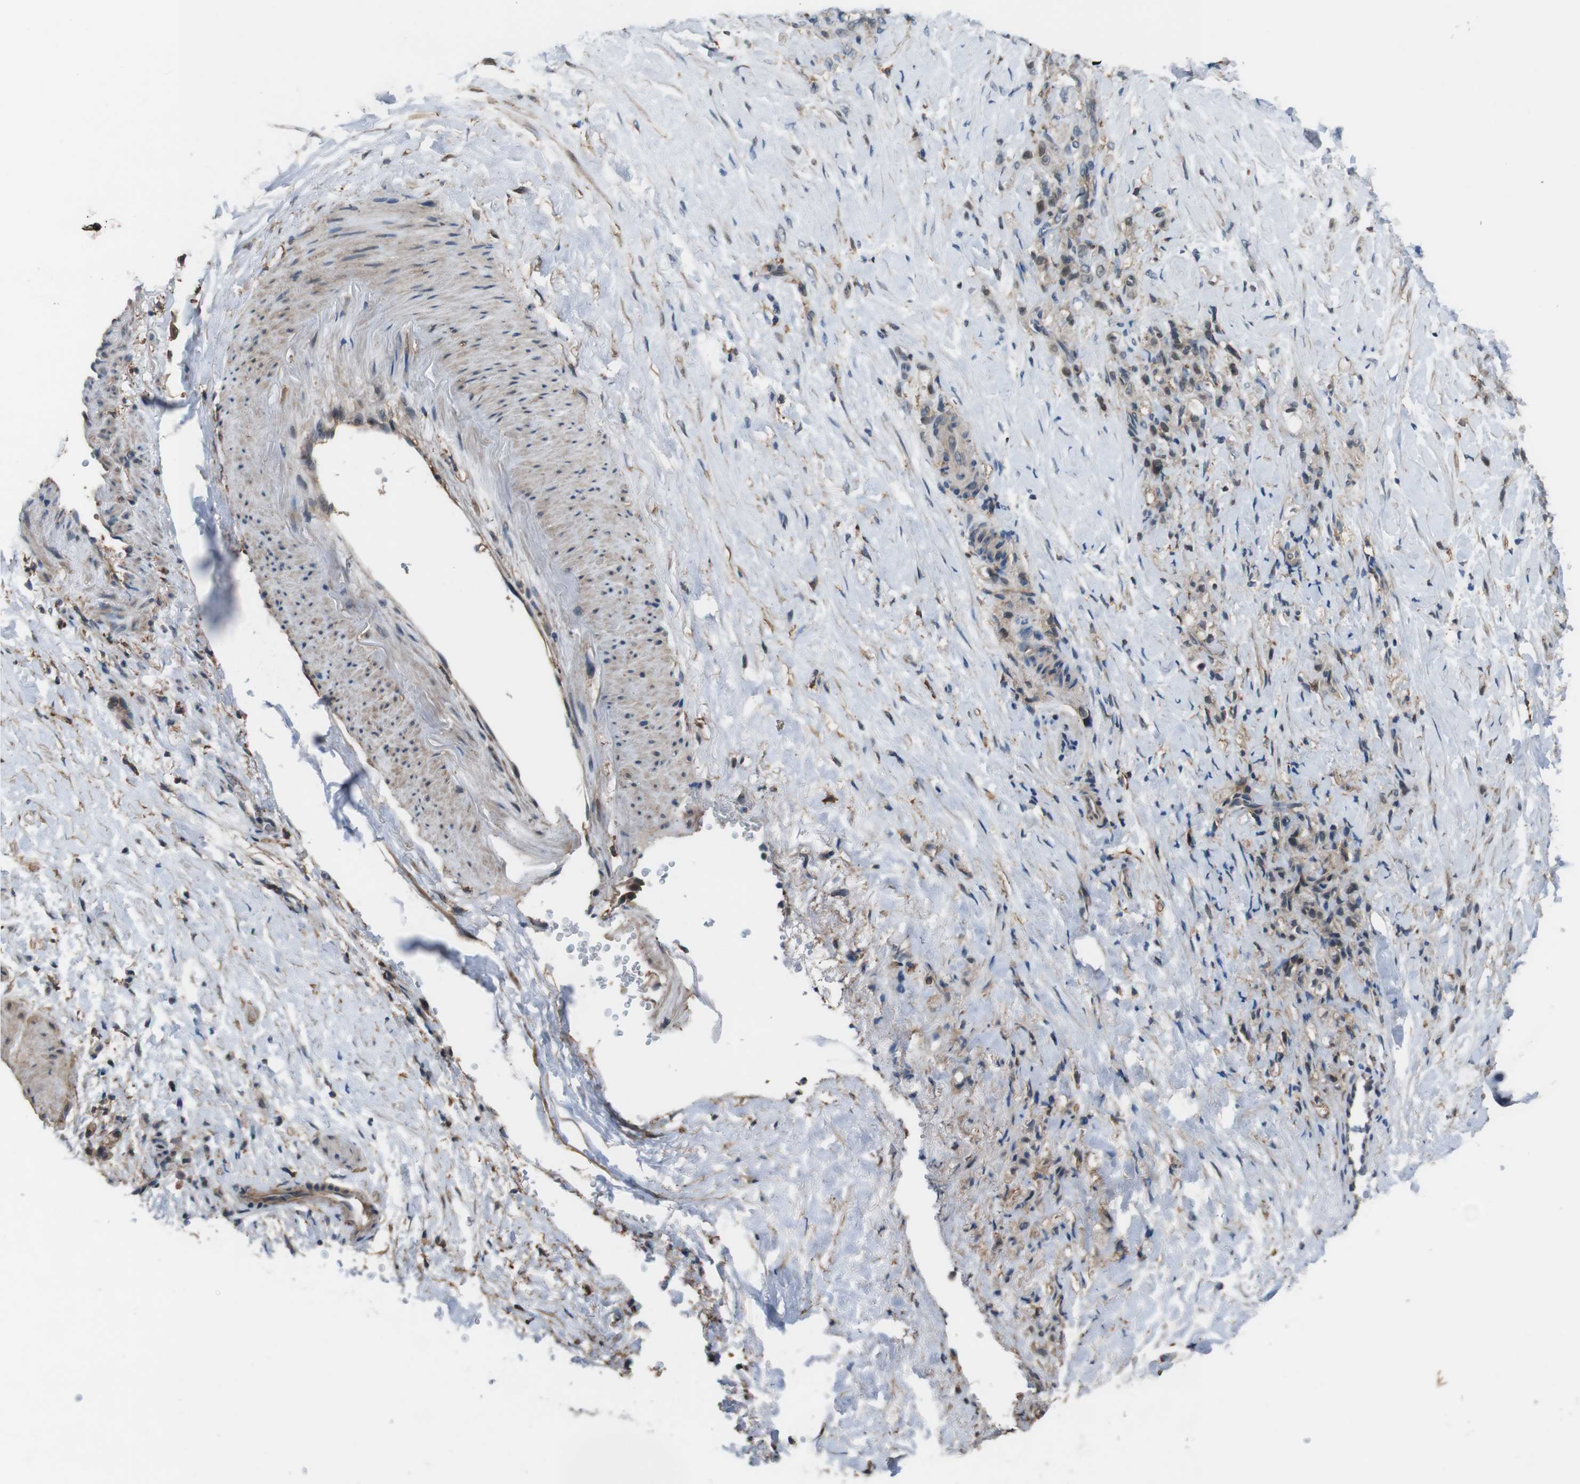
{"staining": {"intensity": "weak", "quantity": ">75%", "location": "cytoplasmic/membranous"}, "tissue": "stomach cancer", "cell_type": "Tumor cells", "image_type": "cancer", "snomed": [{"axis": "morphology", "description": "Adenocarcinoma, NOS"}, {"axis": "topography", "description": "Stomach"}], "caption": "Immunohistochemistry histopathology image of human stomach cancer stained for a protein (brown), which displays low levels of weak cytoplasmic/membranous positivity in about >75% of tumor cells.", "gene": "ATP2B1", "patient": {"sex": "male", "age": 82}}